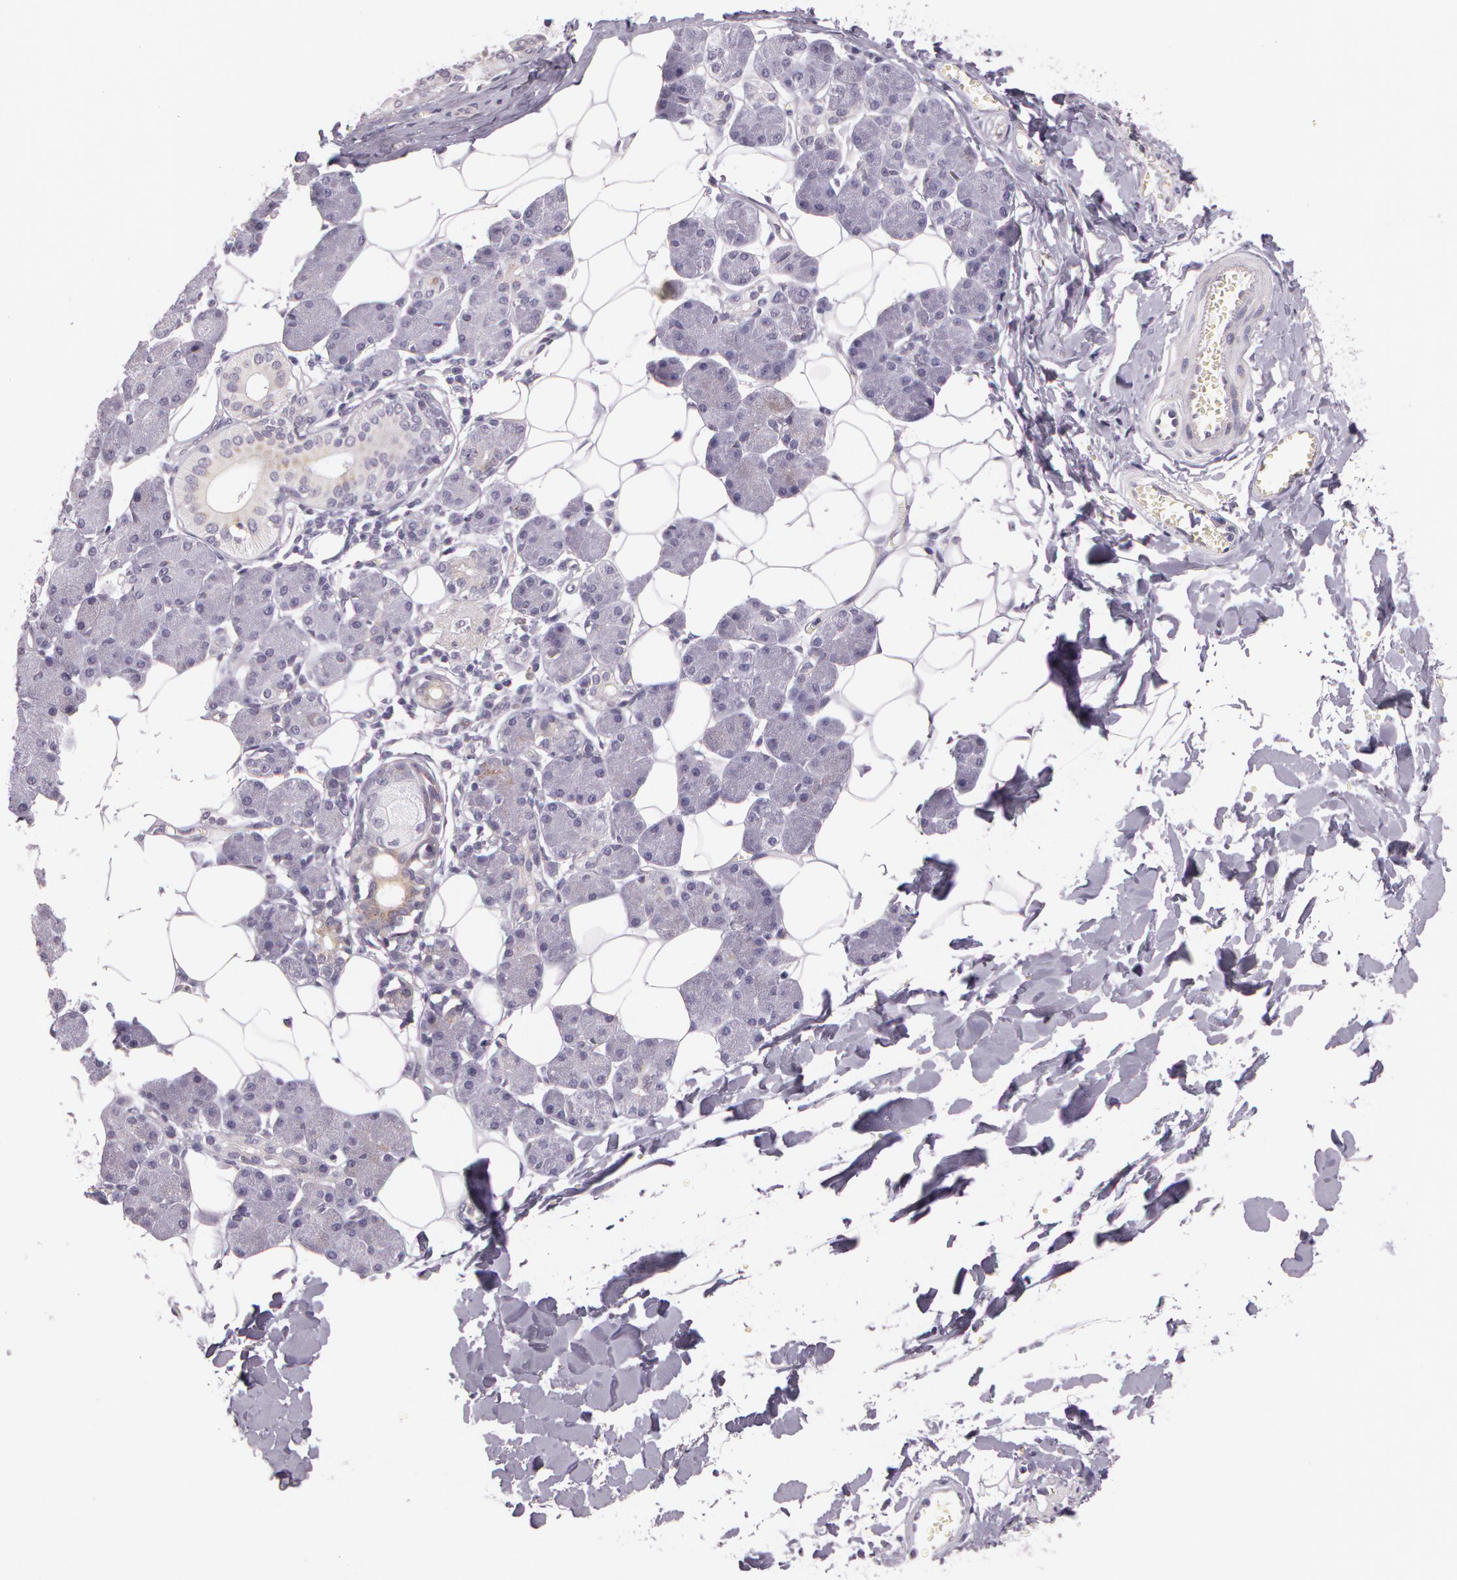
{"staining": {"intensity": "moderate", "quantity": "<25%", "location": "cytoplasmic/membranous"}, "tissue": "salivary gland", "cell_type": "Glandular cells", "image_type": "normal", "snomed": [{"axis": "morphology", "description": "Normal tissue, NOS"}, {"axis": "morphology", "description": "Adenoma, NOS"}, {"axis": "topography", "description": "Salivary gland"}], "caption": "This photomicrograph shows IHC staining of unremarkable salivary gland, with low moderate cytoplasmic/membranous staining in approximately <25% of glandular cells.", "gene": "APP", "patient": {"sex": "female", "age": 32}}